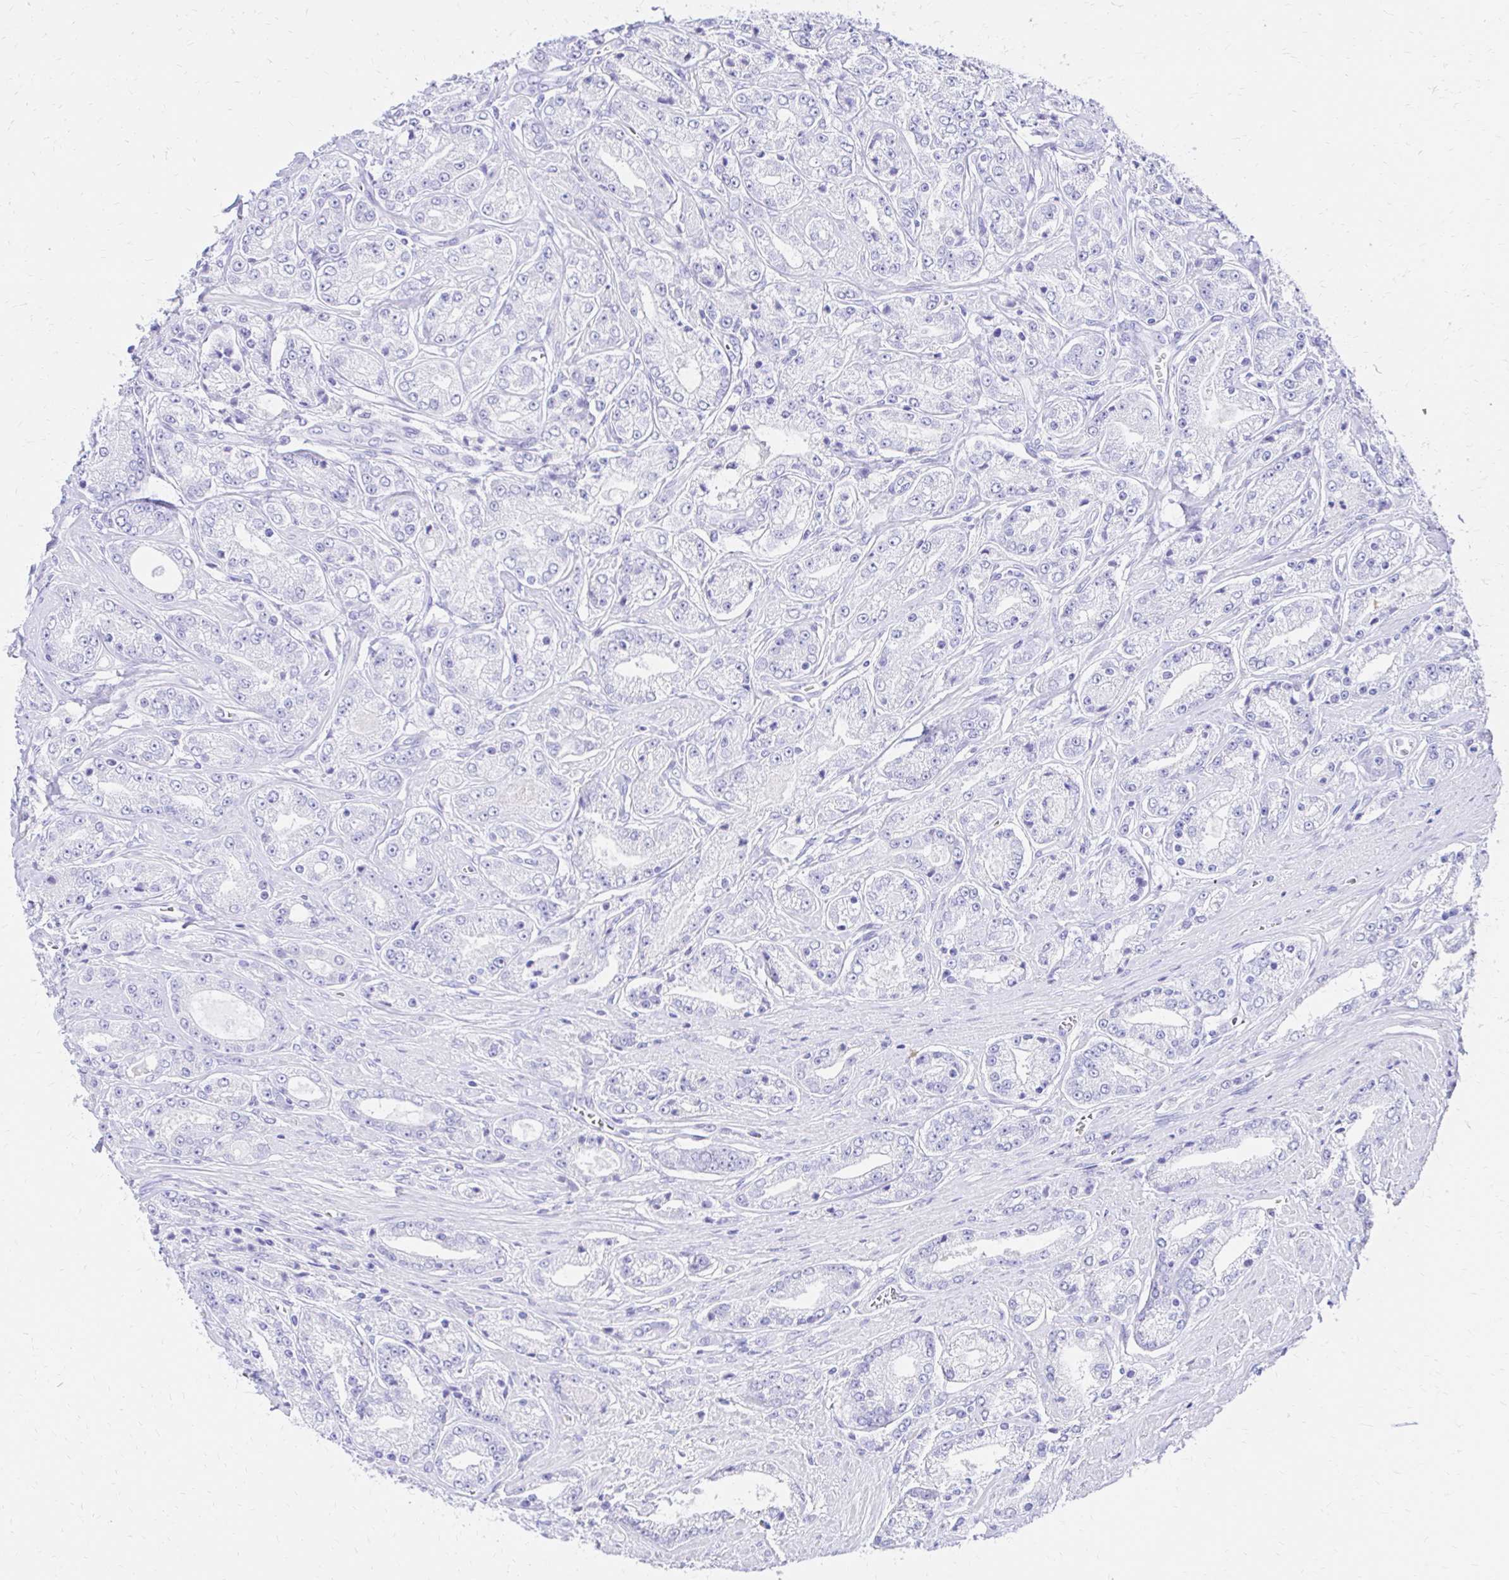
{"staining": {"intensity": "negative", "quantity": "none", "location": "none"}, "tissue": "prostate cancer", "cell_type": "Tumor cells", "image_type": "cancer", "snomed": [{"axis": "morphology", "description": "Adenocarcinoma, High grade"}, {"axis": "topography", "description": "Prostate"}], "caption": "Protein analysis of prostate adenocarcinoma (high-grade) demonstrates no significant expression in tumor cells.", "gene": "S100G", "patient": {"sex": "male", "age": 66}}